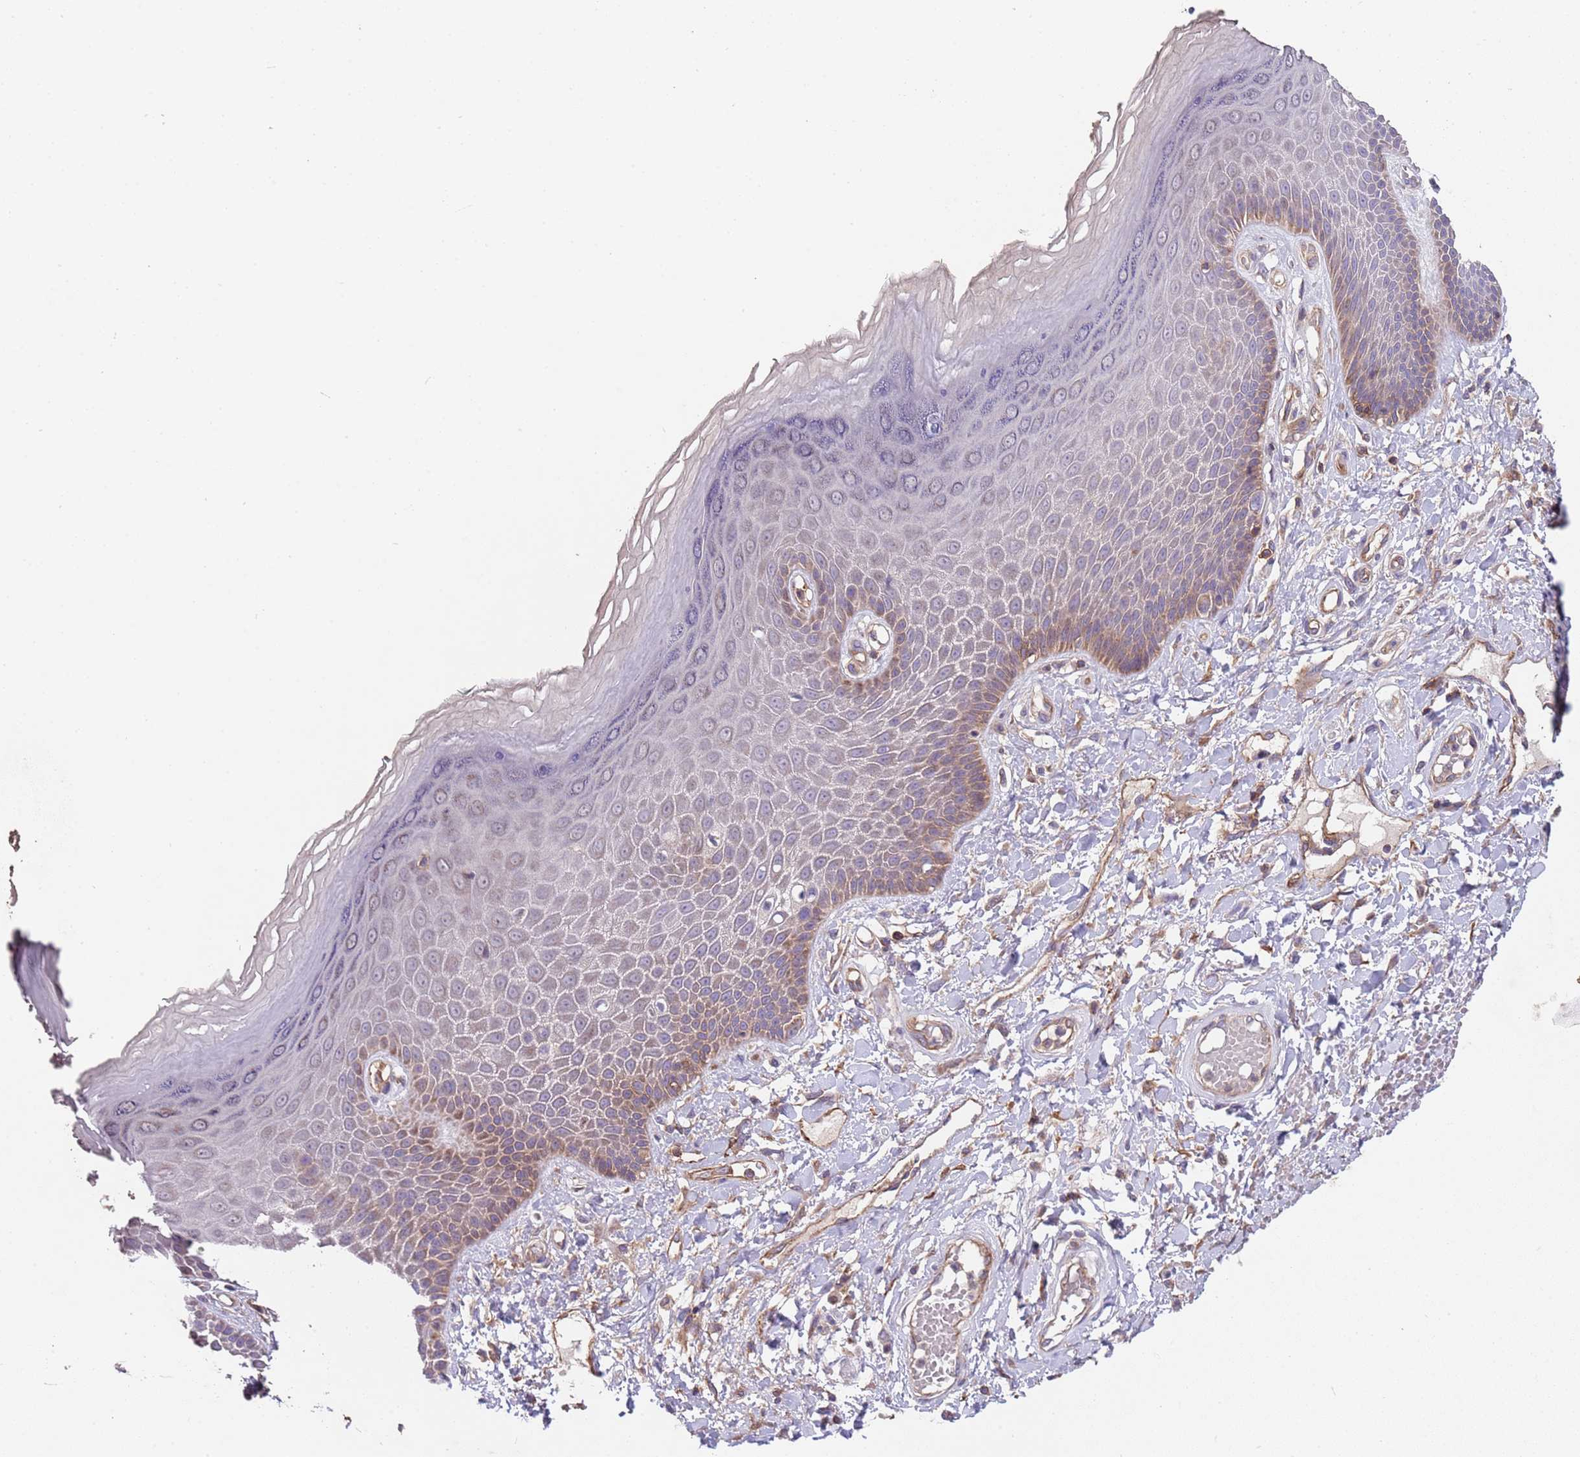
{"staining": {"intensity": "moderate", "quantity": "<25%", "location": "cytoplasmic/membranous"}, "tissue": "skin", "cell_type": "Epidermal cells", "image_type": "normal", "snomed": [{"axis": "morphology", "description": "Normal tissue, NOS"}, {"axis": "topography", "description": "Anal"}], "caption": "Immunohistochemical staining of unremarkable skin demonstrates moderate cytoplasmic/membranous protein positivity in approximately <25% of epidermal cells.", "gene": "ACAD8", "patient": {"sex": "male", "age": 78}}